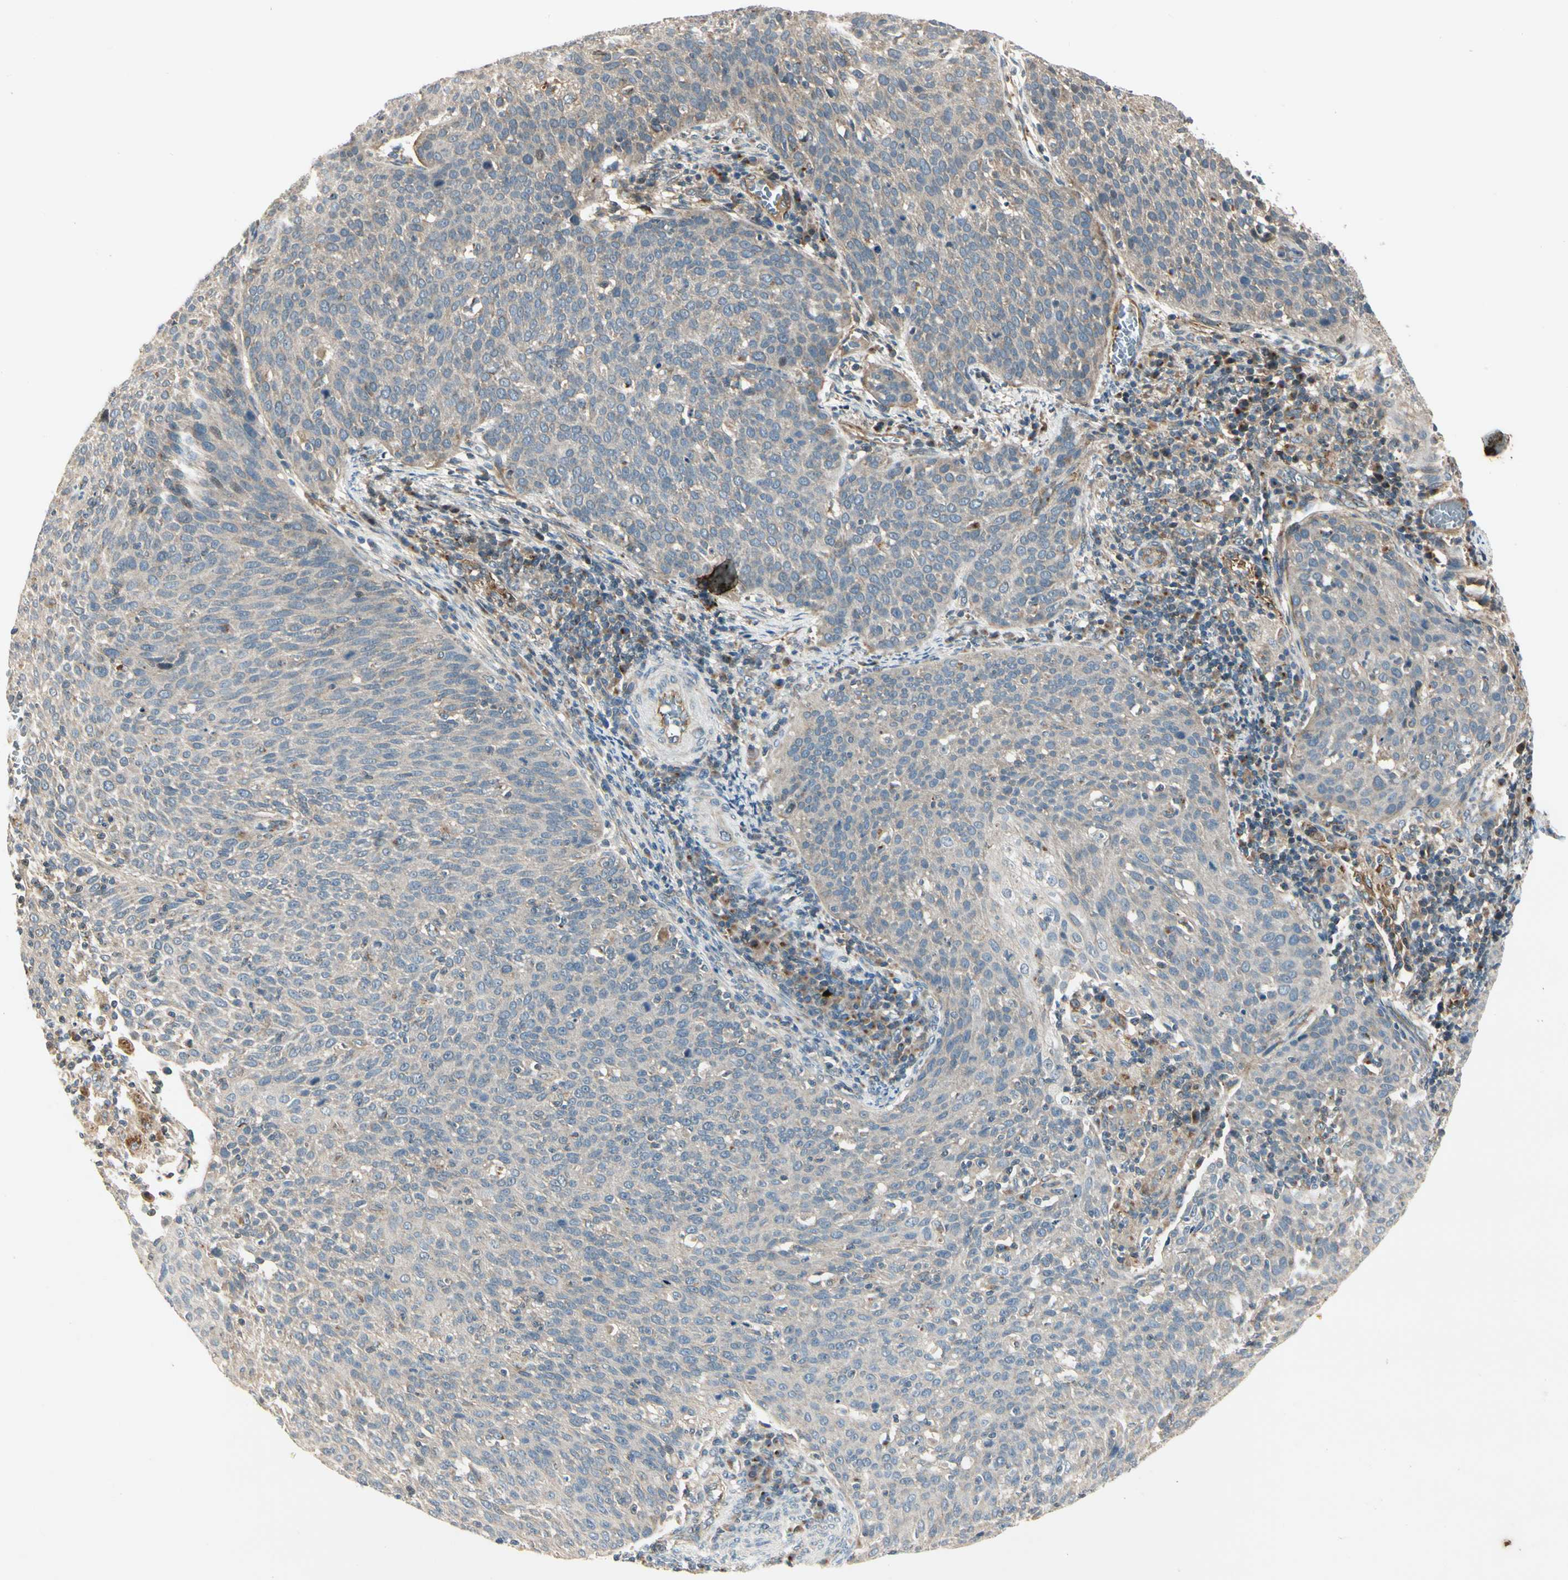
{"staining": {"intensity": "weak", "quantity": ">75%", "location": "cytoplasmic/membranous"}, "tissue": "cervical cancer", "cell_type": "Tumor cells", "image_type": "cancer", "snomed": [{"axis": "morphology", "description": "Squamous cell carcinoma, NOS"}, {"axis": "topography", "description": "Cervix"}], "caption": "Human squamous cell carcinoma (cervical) stained for a protein (brown) demonstrates weak cytoplasmic/membranous positive staining in approximately >75% of tumor cells.", "gene": "ABCA3", "patient": {"sex": "female", "age": 38}}